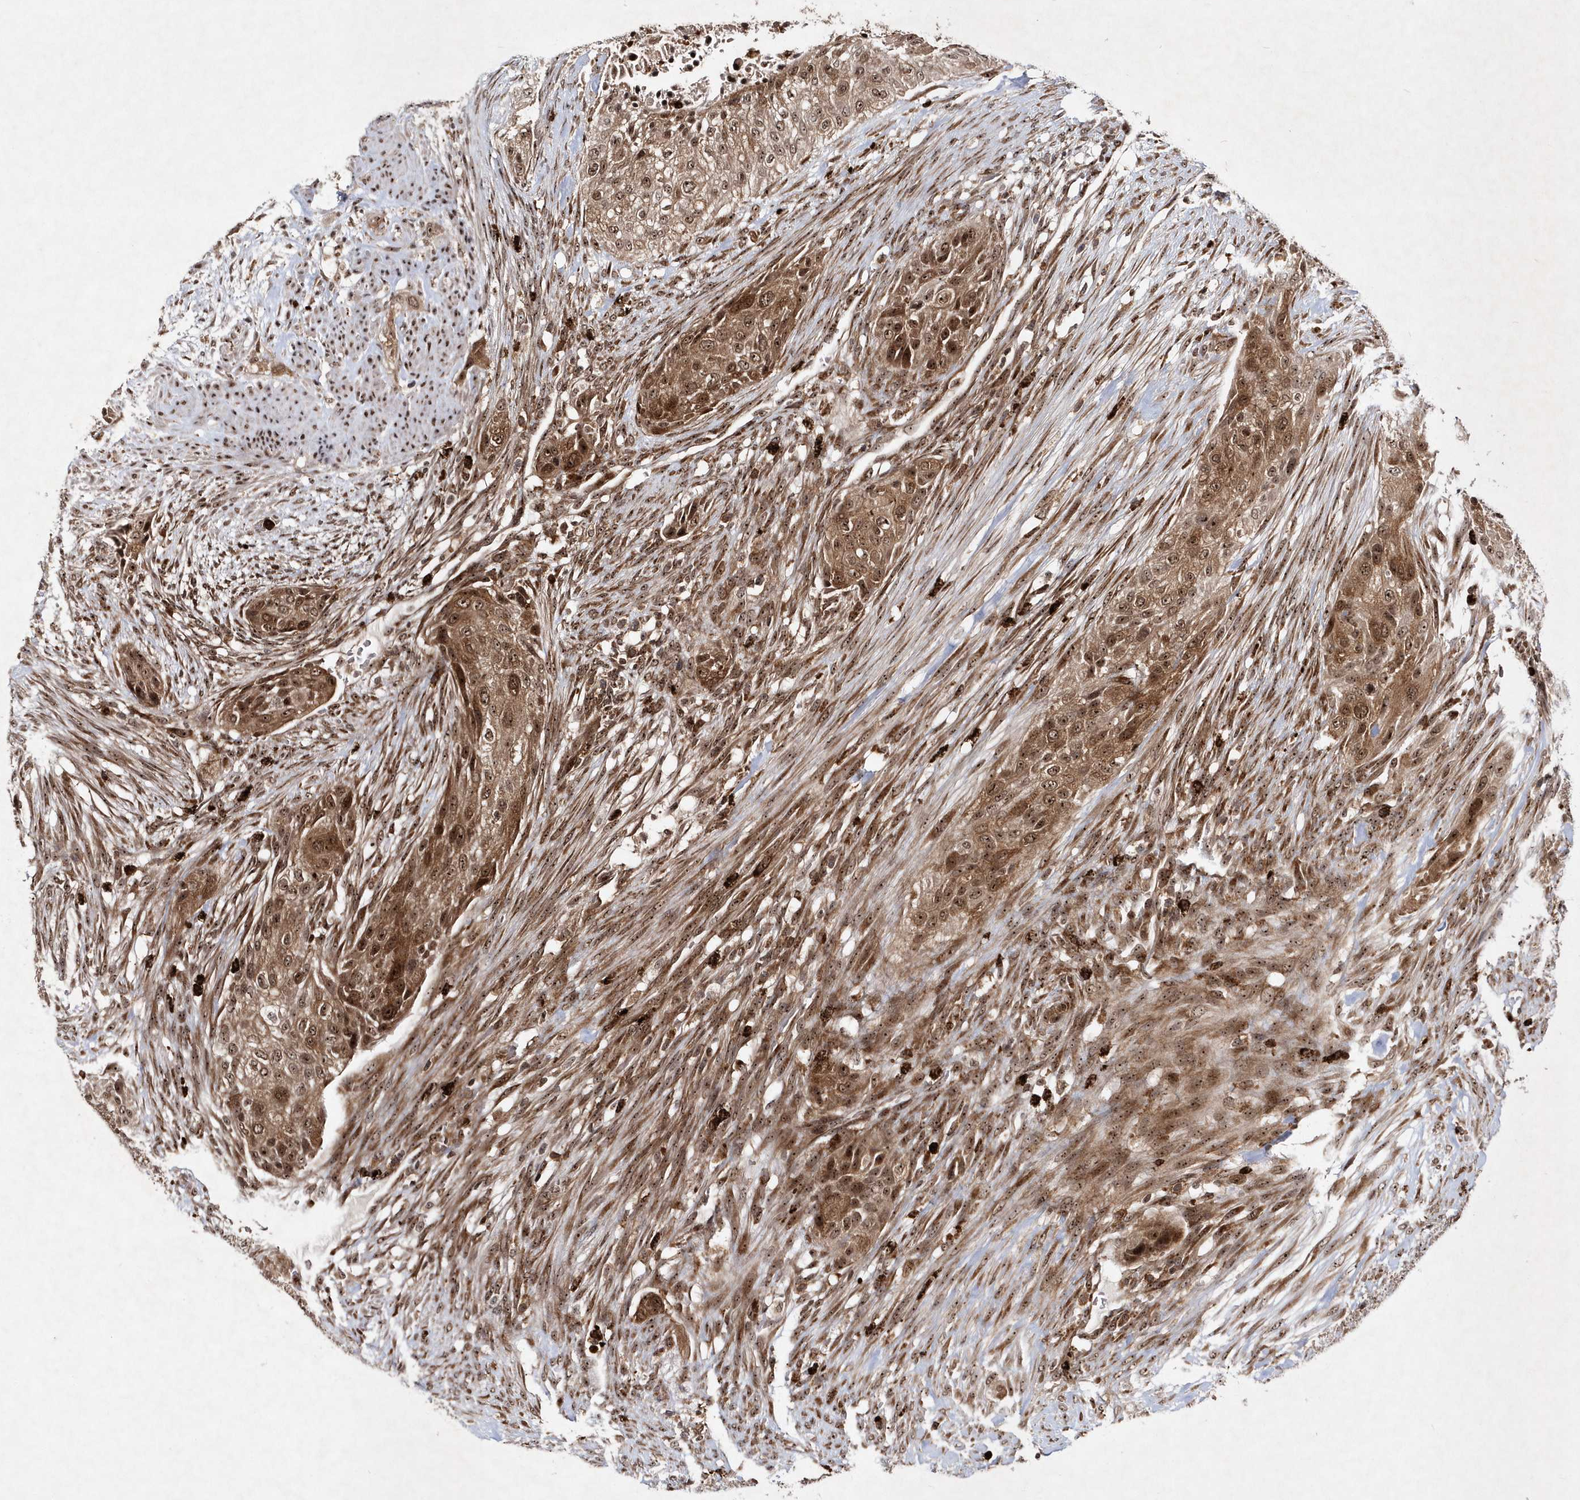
{"staining": {"intensity": "moderate", "quantity": ">75%", "location": "cytoplasmic/membranous,nuclear"}, "tissue": "urothelial cancer", "cell_type": "Tumor cells", "image_type": "cancer", "snomed": [{"axis": "morphology", "description": "Urothelial carcinoma, High grade"}, {"axis": "topography", "description": "Urinary bladder"}], "caption": "High-magnification brightfield microscopy of high-grade urothelial carcinoma stained with DAB (3,3'-diaminobenzidine) (brown) and counterstained with hematoxylin (blue). tumor cells exhibit moderate cytoplasmic/membranous and nuclear staining is identified in about>75% of cells. Immunohistochemistry (ihc) stains the protein in brown and the nuclei are stained blue.", "gene": "SOWAHB", "patient": {"sex": "male", "age": 35}}